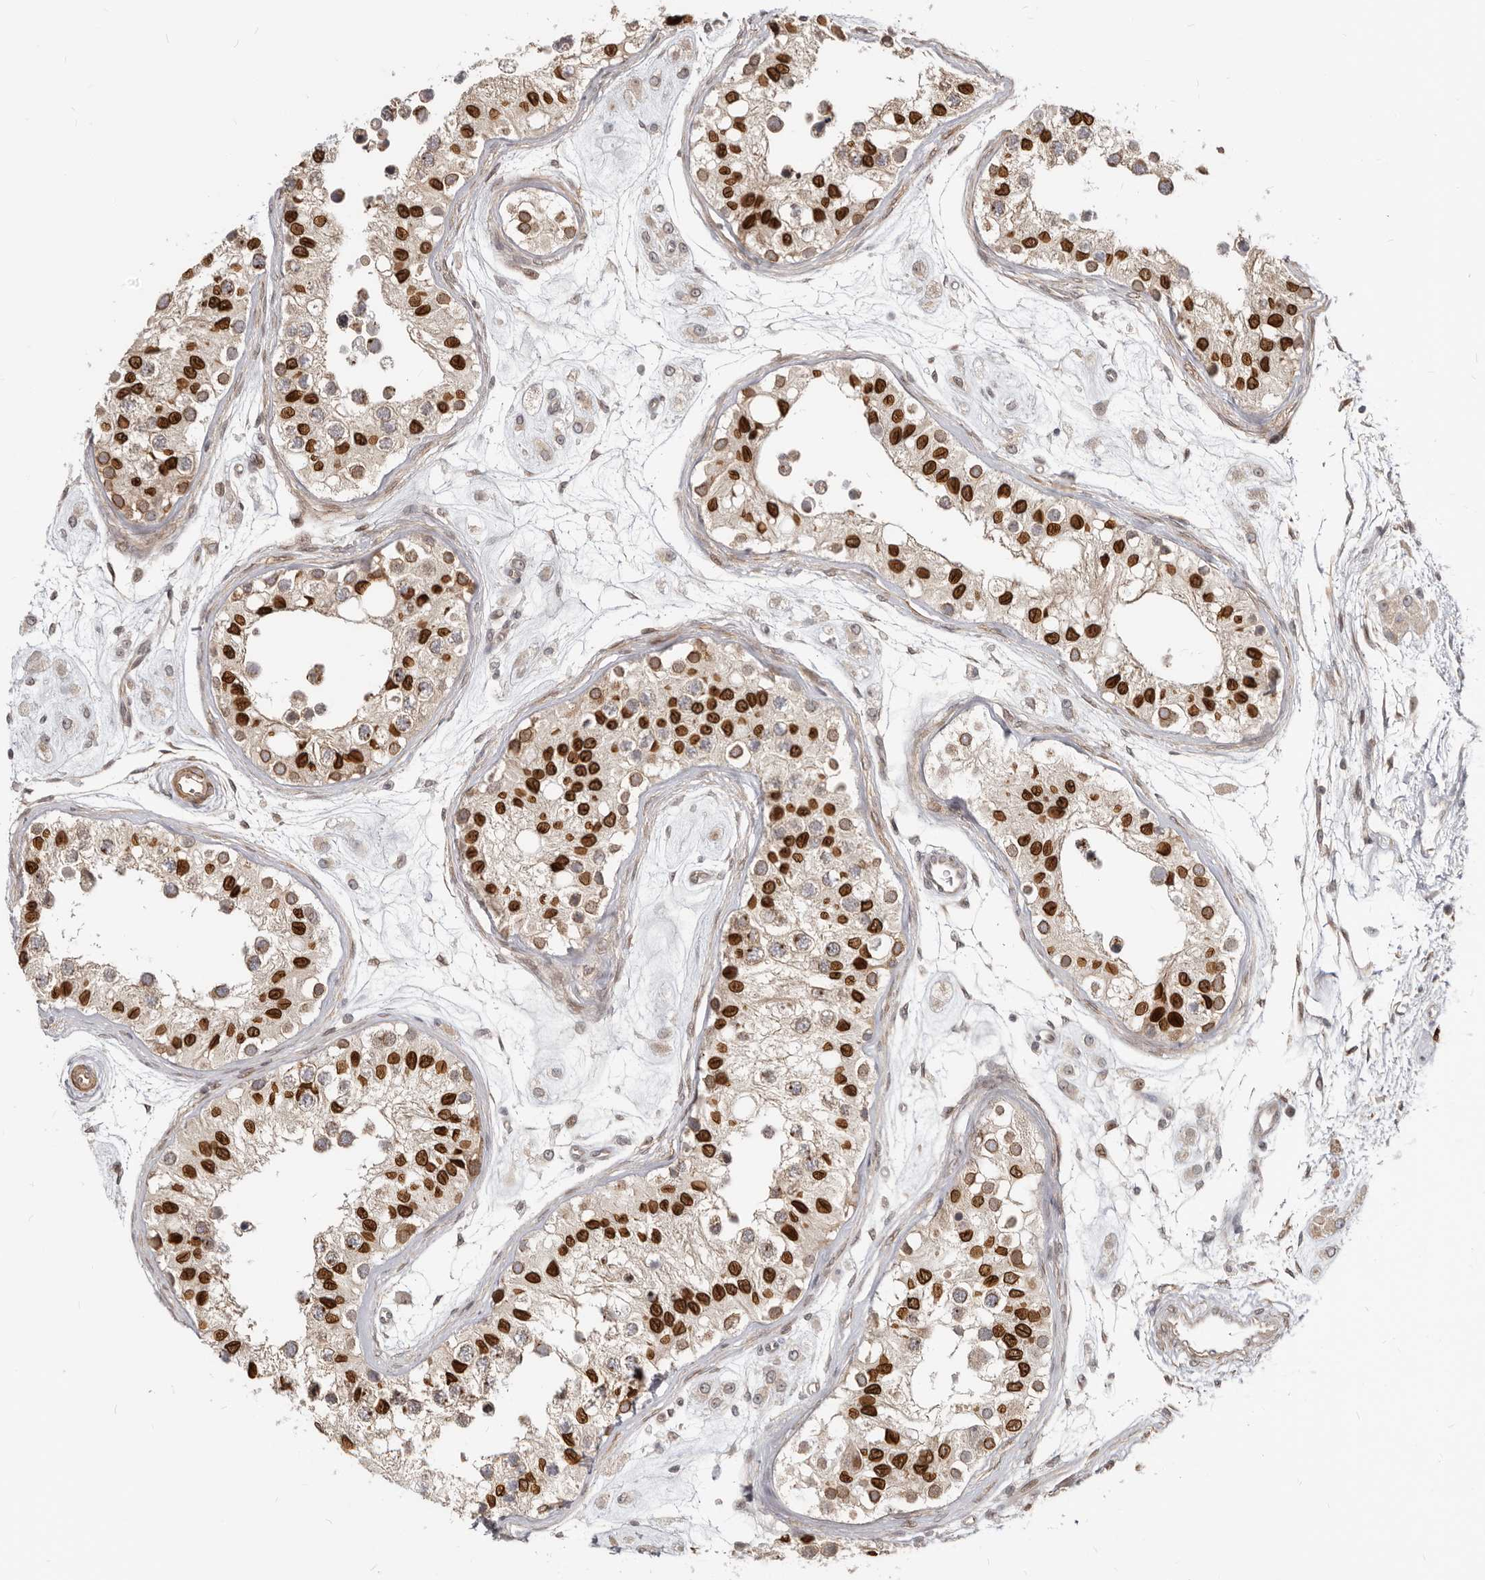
{"staining": {"intensity": "strong", "quantity": "25%-75%", "location": "cytoplasmic/membranous,nuclear"}, "tissue": "testis", "cell_type": "Cells in seminiferous ducts", "image_type": "normal", "snomed": [{"axis": "morphology", "description": "Normal tissue, NOS"}, {"axis": "morphology", "description": "Adenocarcinoma, metastatic, NOS"}, {"axis": "topography", "description": "Testis"}], "caption": "Strong cytoplasmic/membranous,nuclear protein staining is seen in approximately 25%-75% of cells in seminiferous ducts in testis. (brown staining indicates protein expression, while blue staining denotes nuclei).", "gene": "NUP153", "patient": {"sex": "male", "age": 26}}